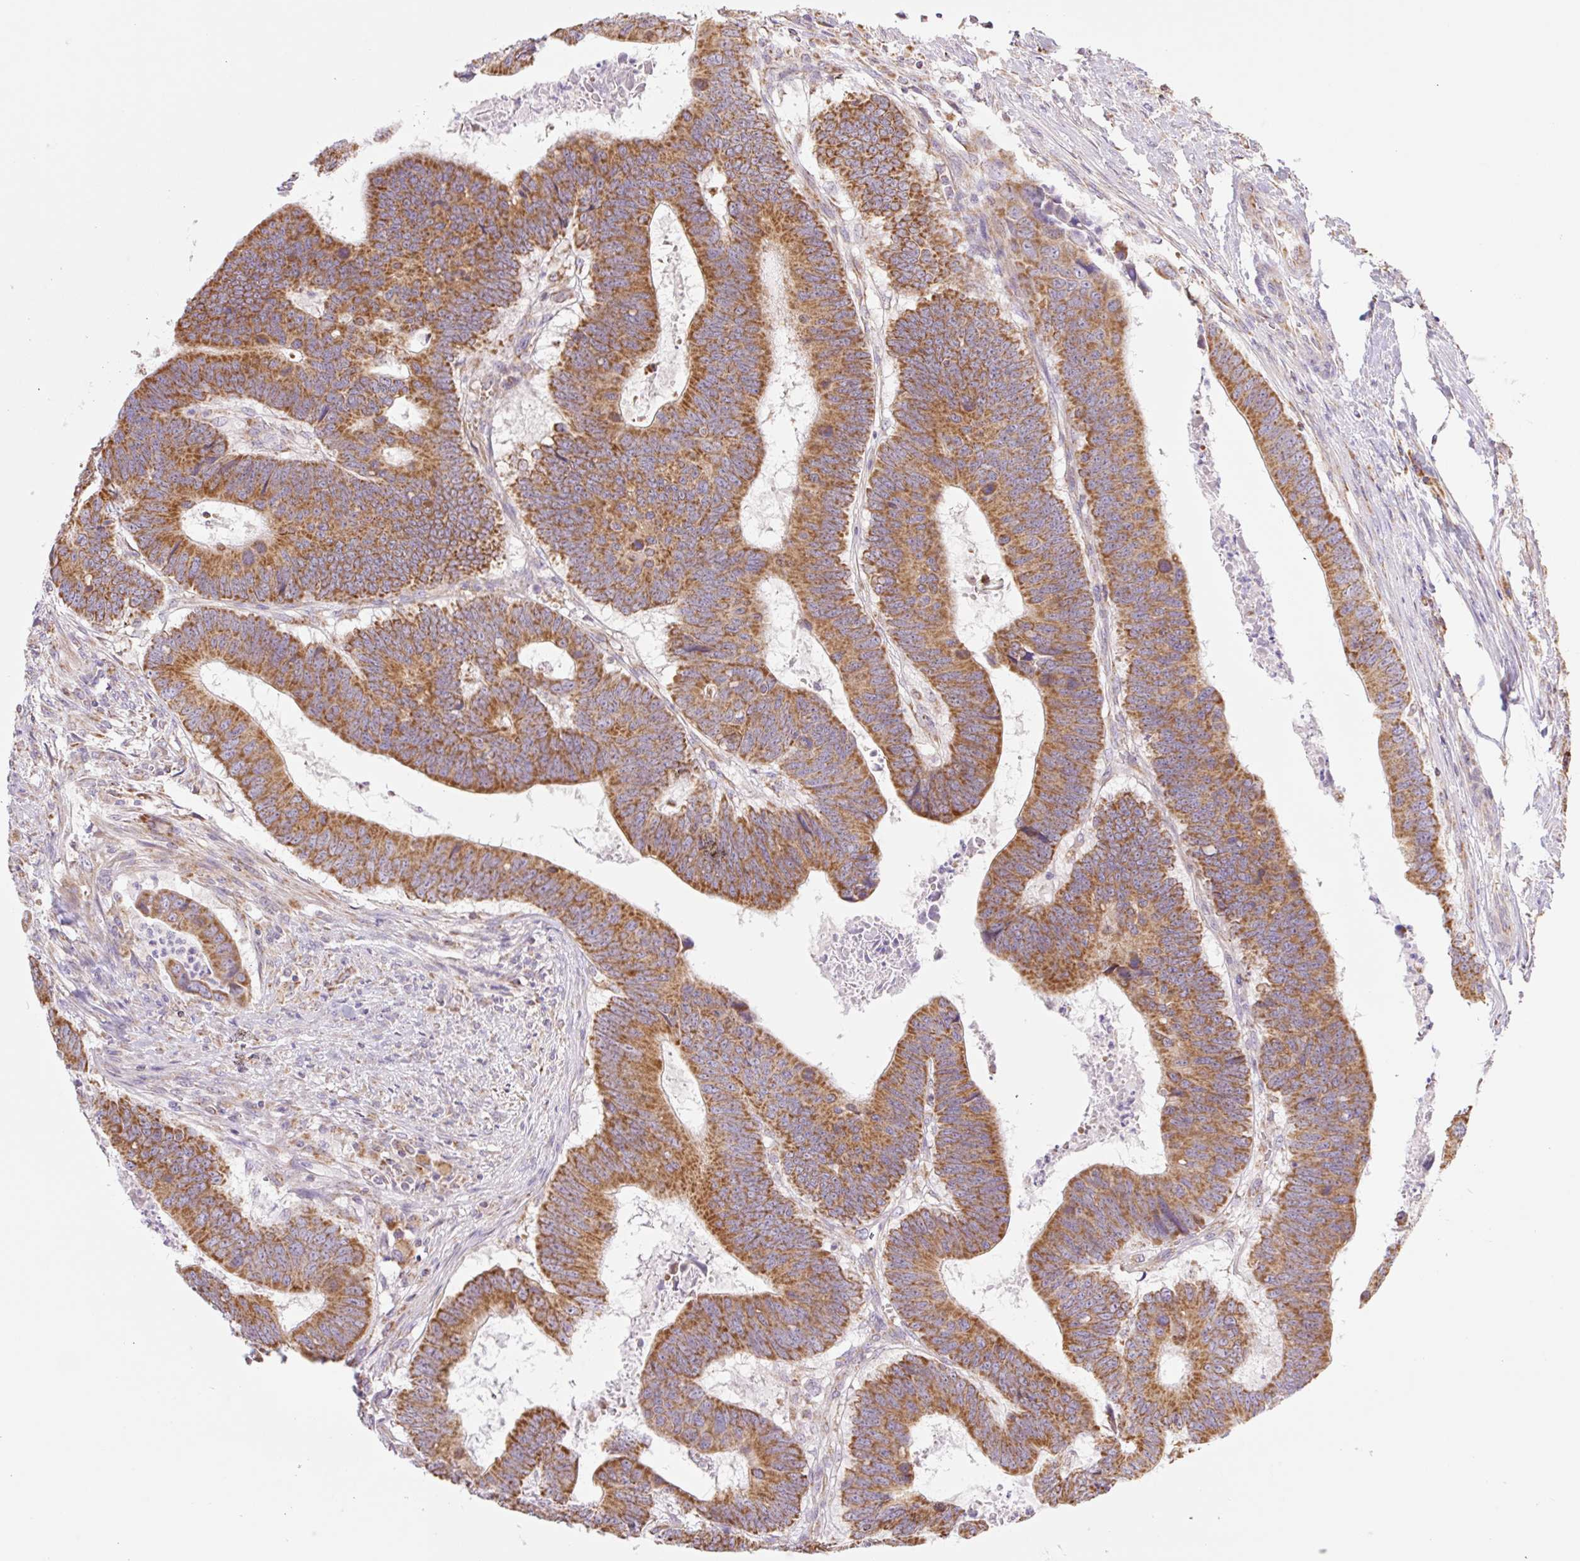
{"staining": {"intensity": "strong", "quantity": ">75%", "location": "cytoplasmic/membranous"}, "tissue": "colorectal cancer", "cell_type": "Tumor cells", "image_type": "cancer", "snomed": [{"axis": "morphology", "description": "Adenocarcinoma, NOS"}, {"axis": "topography", "description": "Colon"}], "caption": "IHC micrograph of neoplastic tissue: colorectal cancer (adenocarcinoma) stained using immunohistochemistry demonstrates high levels of strong protein expression localized specifically in the cytoplasmic/membranous of tumor cells, appearing as a cytoplasmic/membranous brown color.", "gene": "GOSR2", "patient": {"sex": "male", "age": 62}}